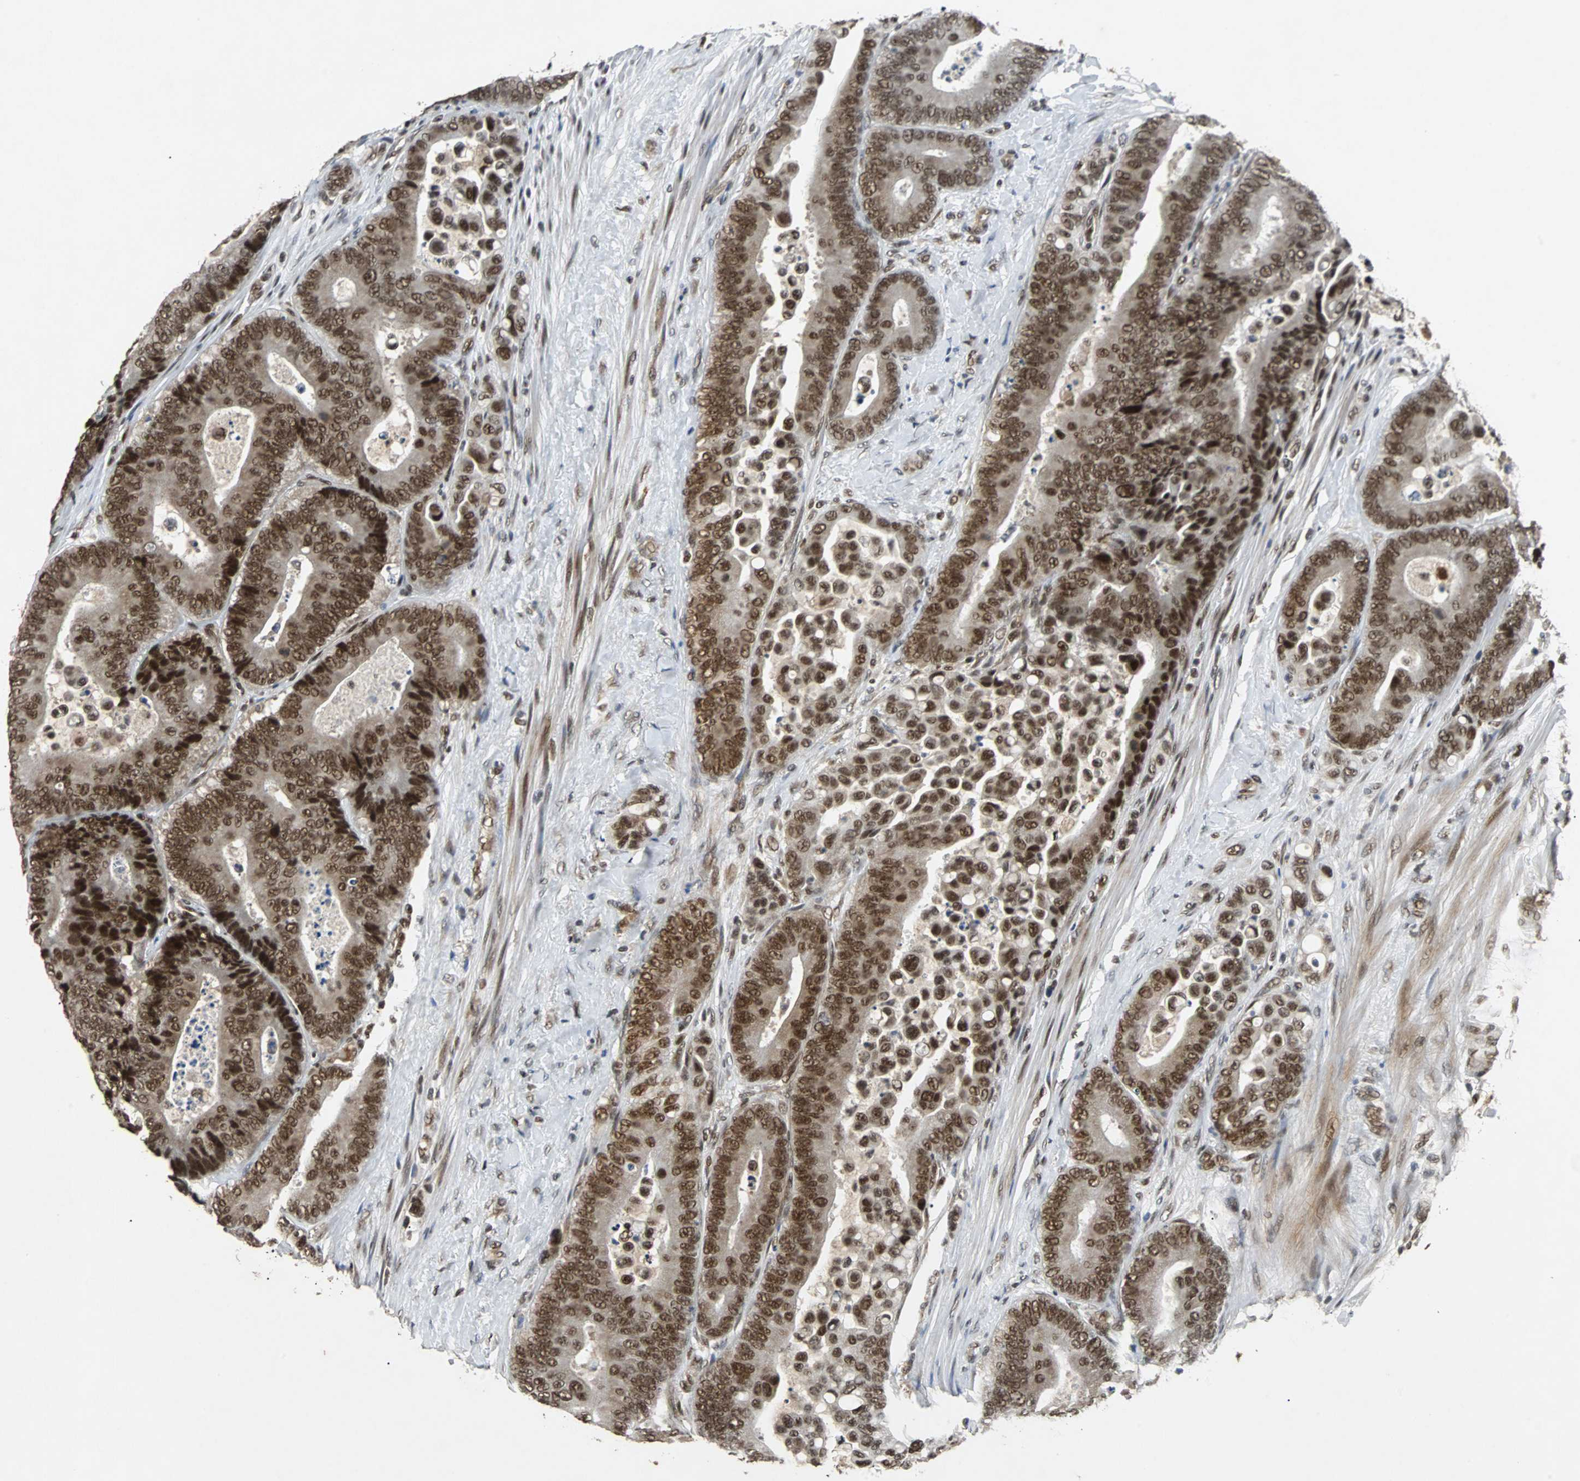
{"staining": {"intensity": "strong", "quantity": ">75%", "location": "nuclear"}, "tissue": "colorectal cancer", "cell_type": "Tumor cells", "image_type": "cancer", "snomed": [{"axis": "morphology", "description": "Normal tissue, NOS"}, {"axis": "morphology", "description": "Adenocarcinoma, NOS"}, {"axis": "topography", "description": "Colon"}], "caption": "Protein staining by immunohistochemistry reveals strong nuclear expression in about >75% of tumor cells in adenocarcinoma (colorectal).", "gene": "TAF5", "patient": {"sex": "male", "age": 82}}